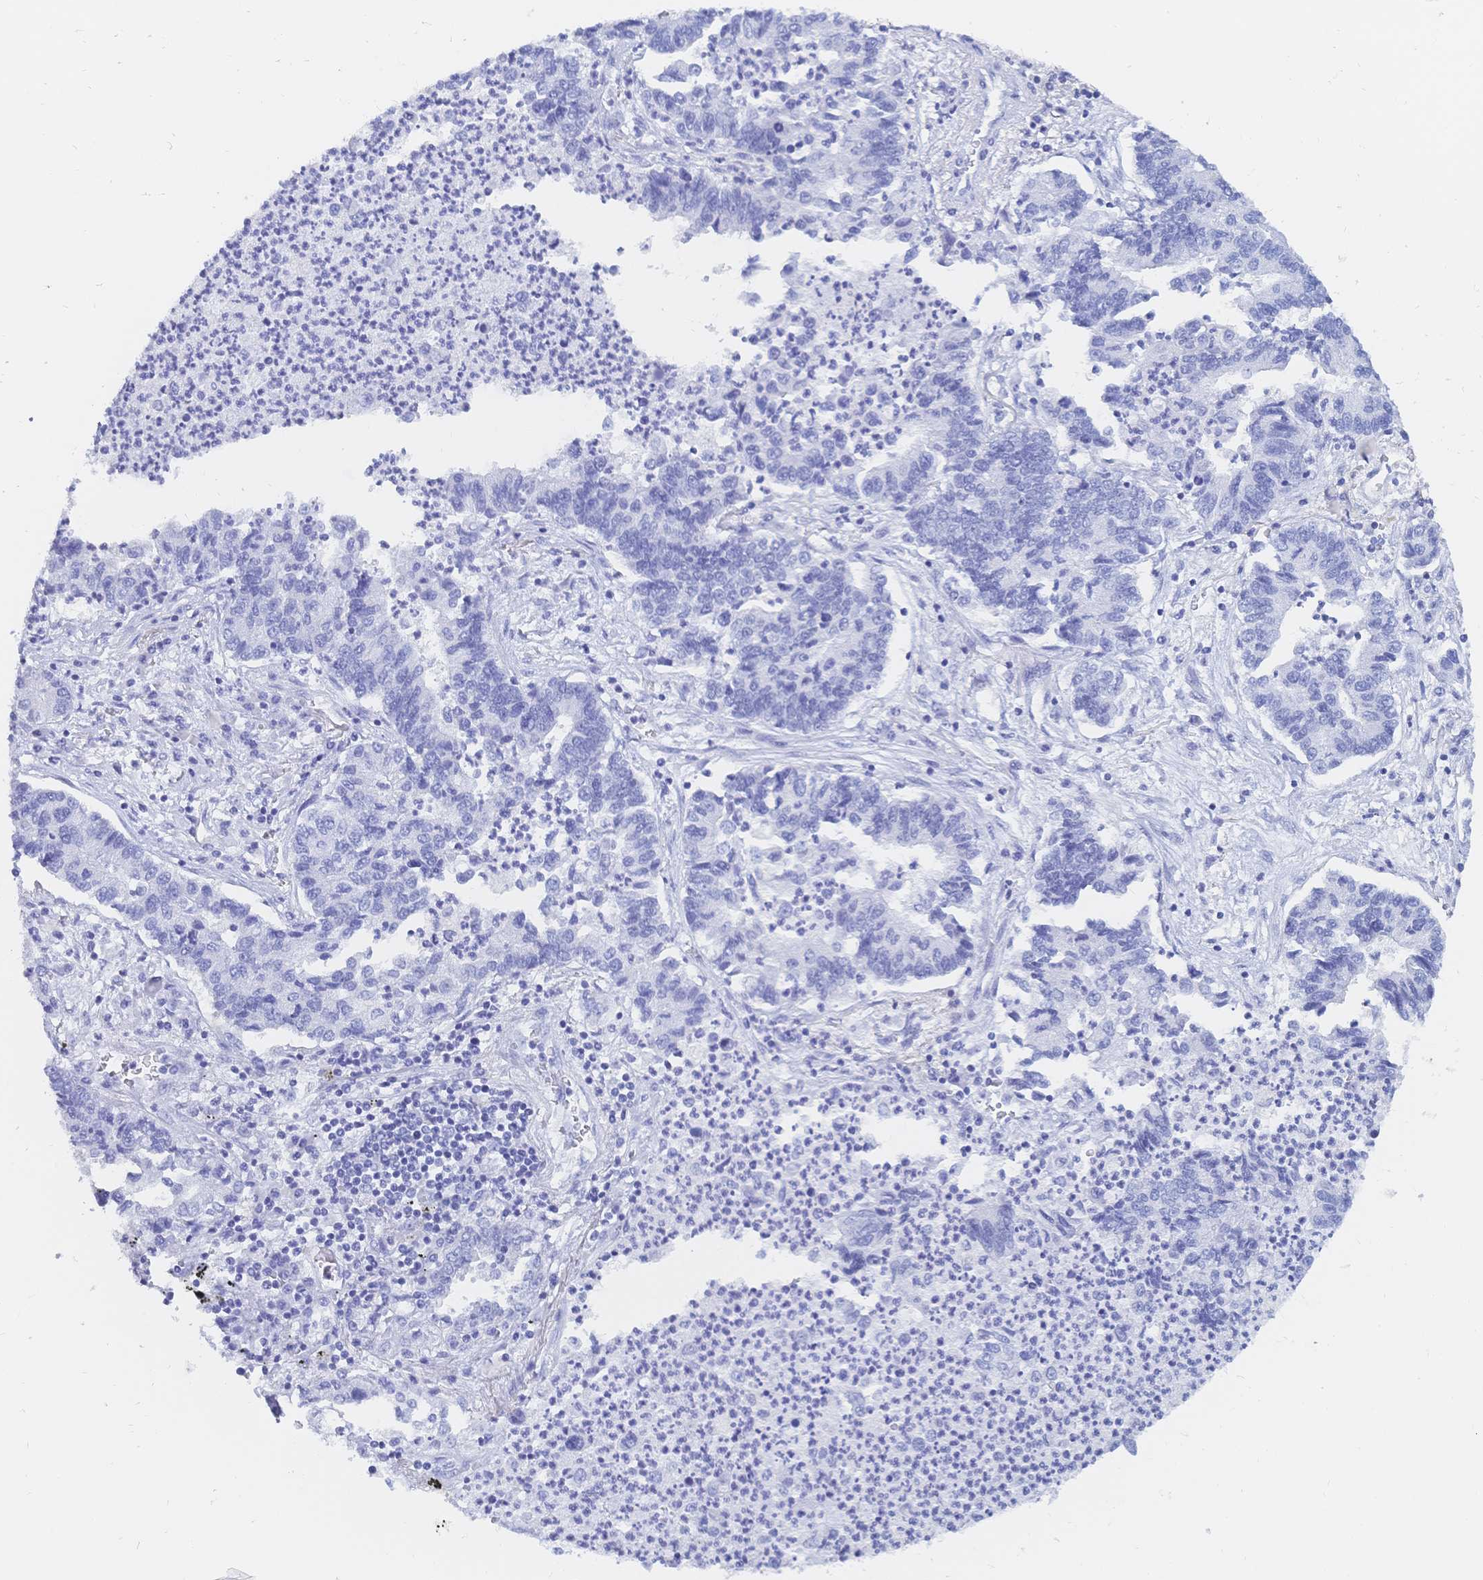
{"staining": {"intensity": "negative", "quantity": "none", "location": "none"}, "tissue": "lung cancer", "cell_type": "Tumor cells", "image_type": "cancer", "snomed": [{"axis": "morphology", "description": "Adenocarcinoma, NOS"}, {"axis": "topography", "description": "Lung"}], "caption": "There is no significant staining in tumor cells of adenocarcinoma (lung).", "gene": "MEP1B", "patient": {"sex": "female", "age": 57}}